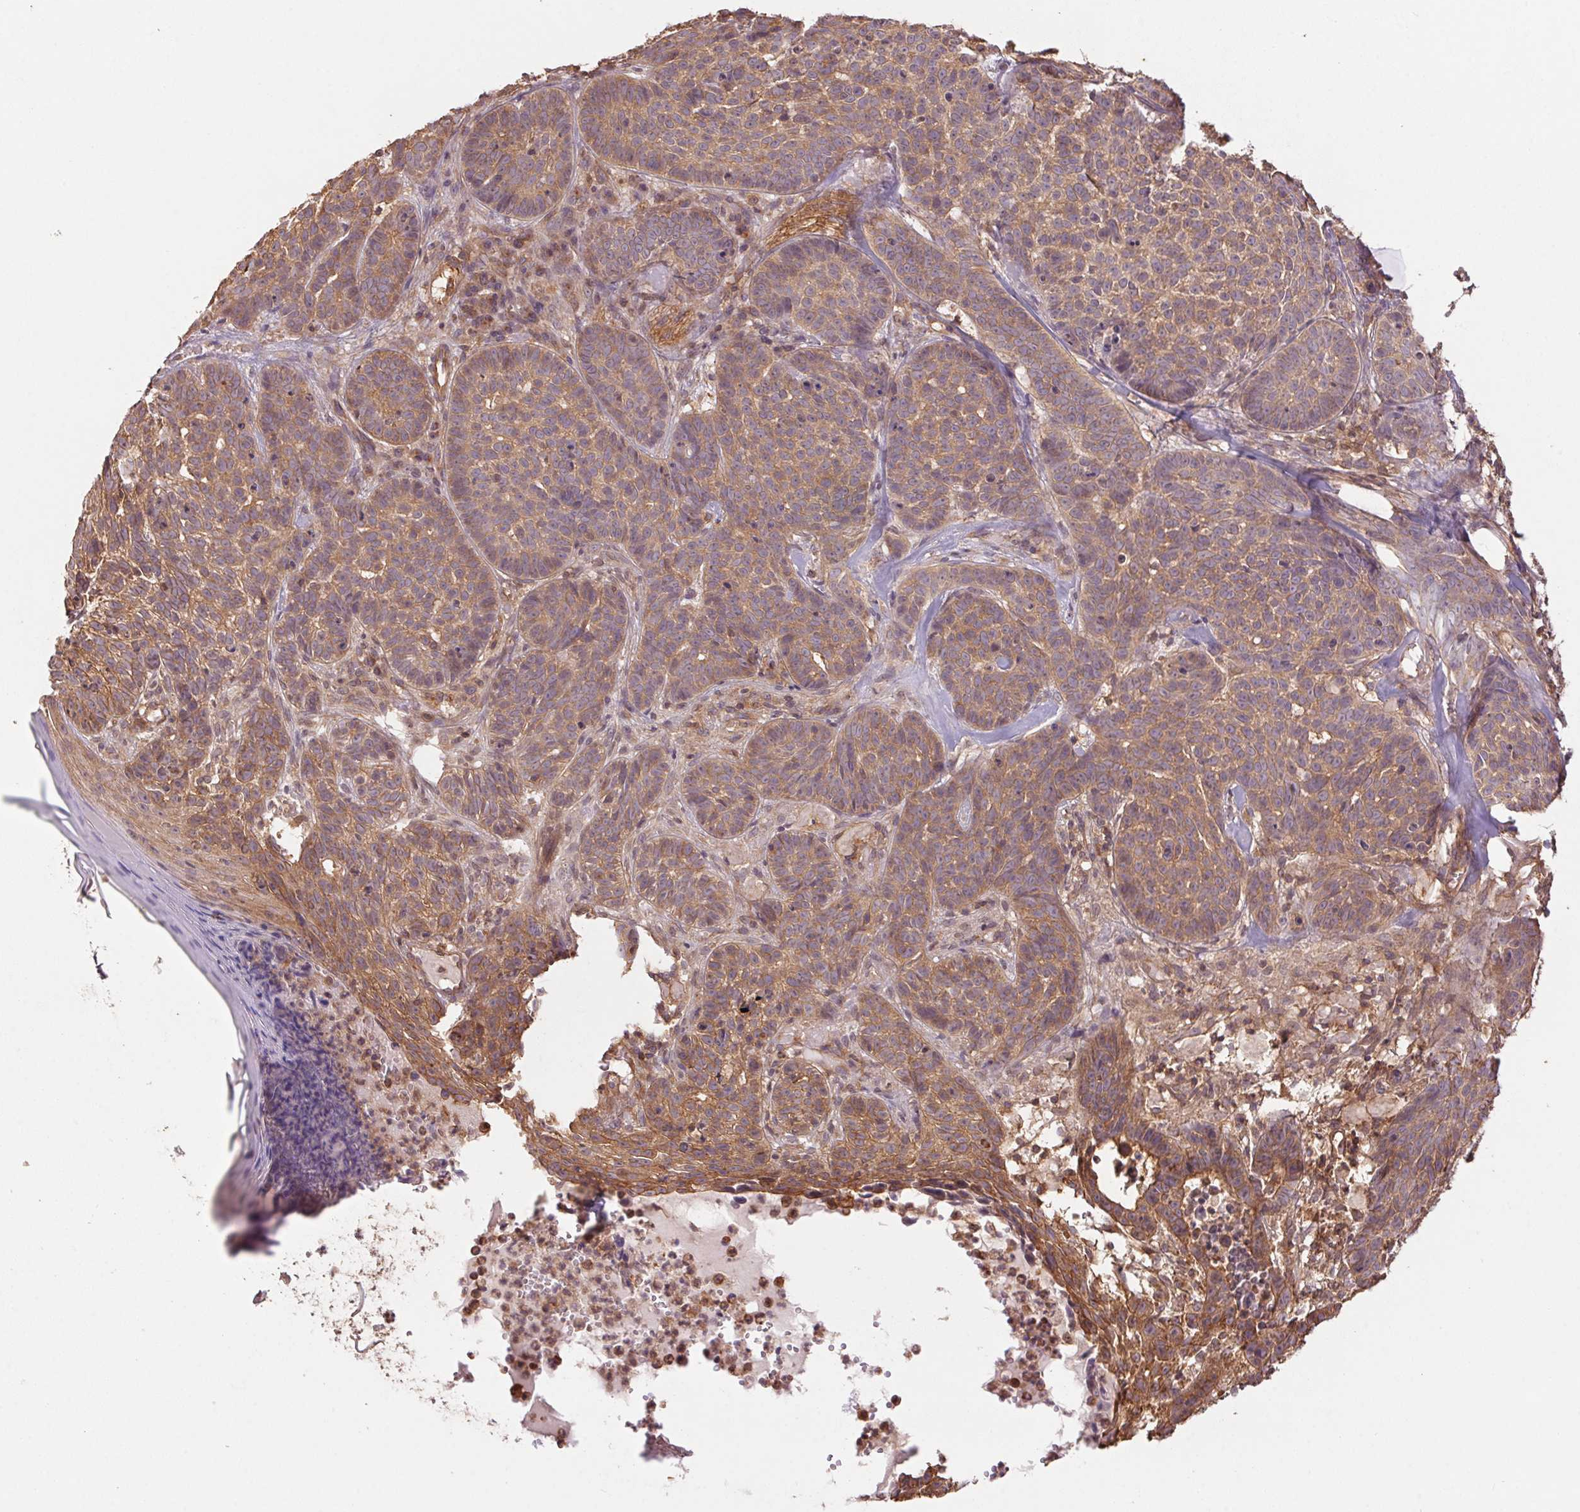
{"staining": {"intensity": "moderate", "quantity": ">75%", "location": "cytoplasmic/membranous"}, "tissue": "skin cancer", "cell_type": "Tumor cells", "image_type": "cancer", "snomed": [{"axis": "morphology", "description": "Basal cell carcinoma"}, {"axis": "topography", "description": "Skin"}], "caption": "Brown immunohistochemical staining in skin basal cell carcinoma reveals moderate cytoplasmic/membranous staining in about >75% of tumor cells.", "gene": "TUBA3D", "patient": {"sex": "male", "age": 90}}